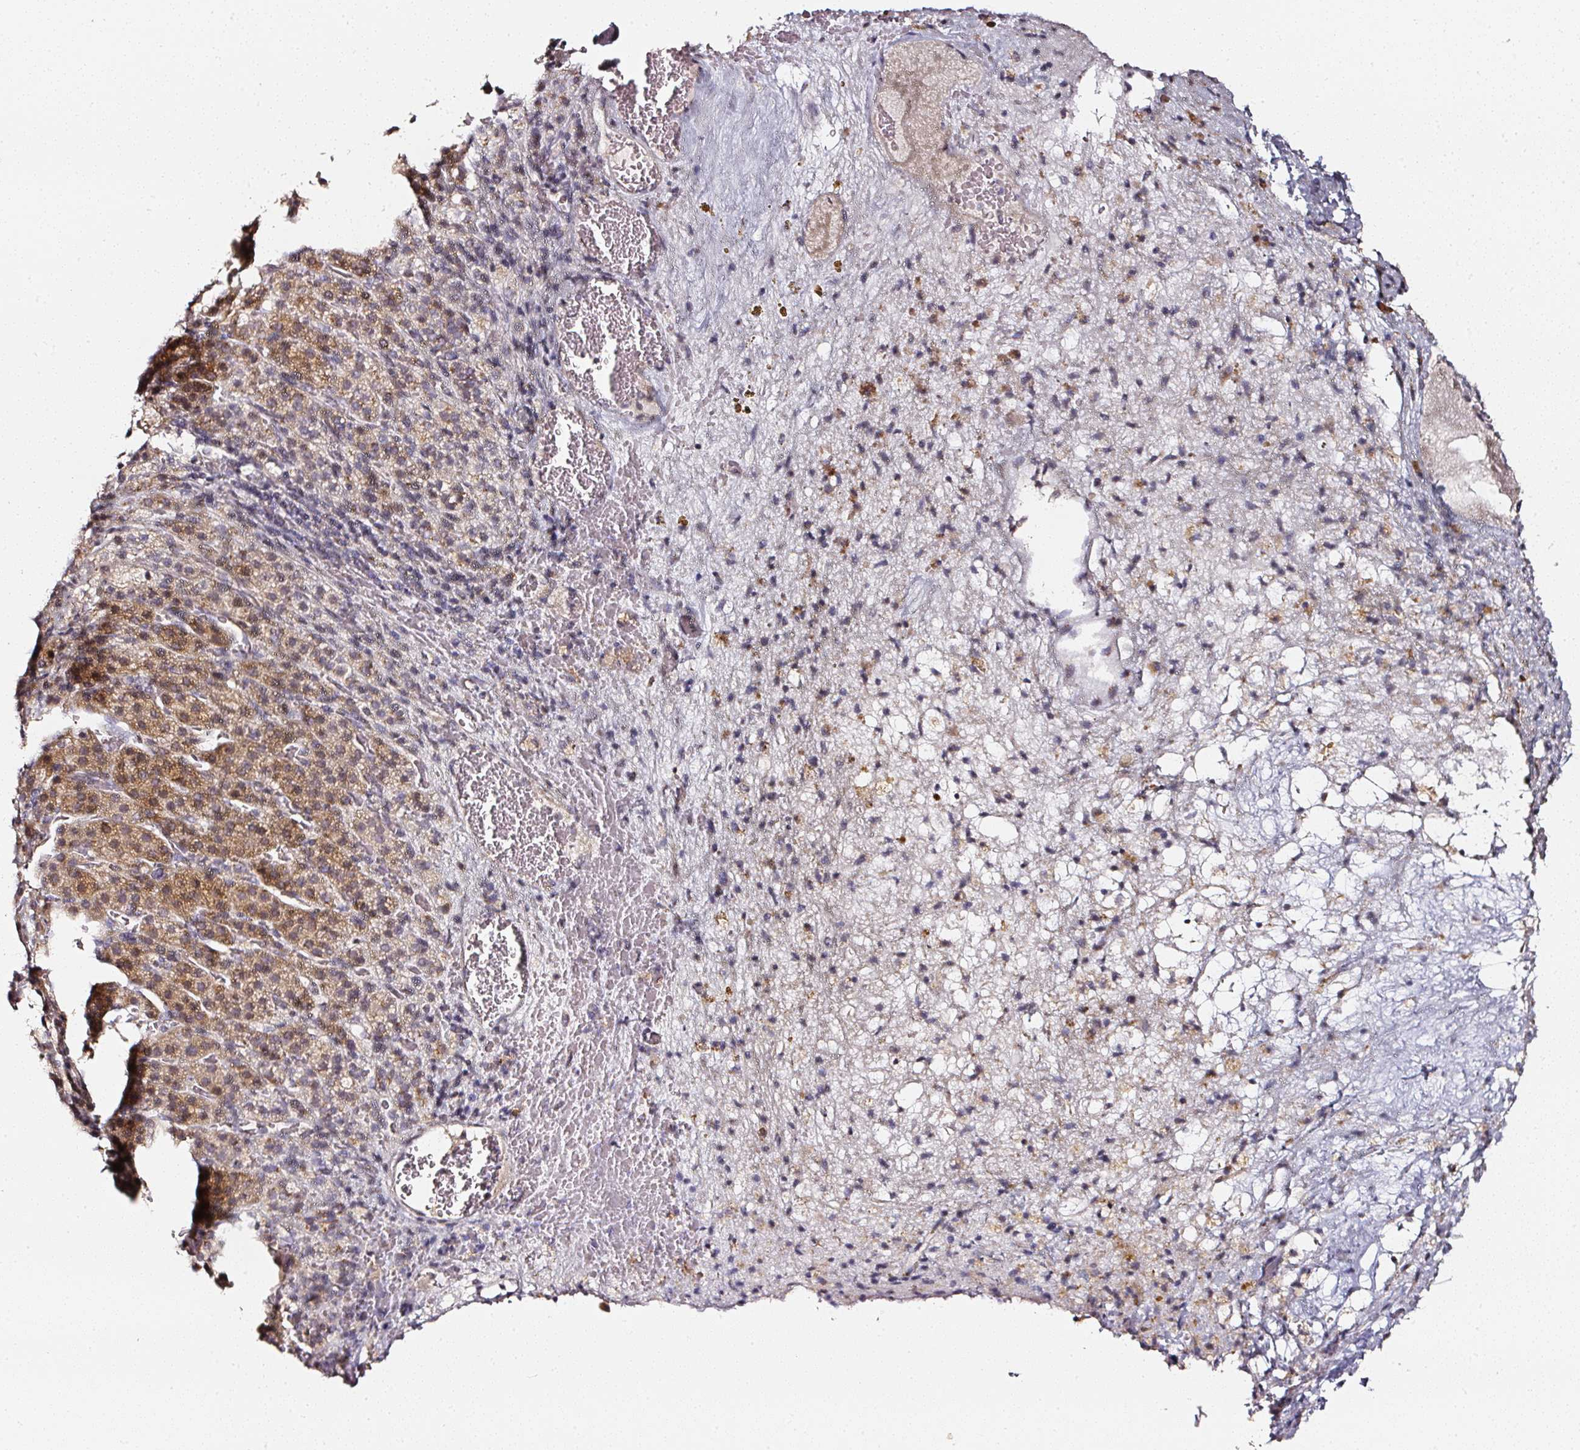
{"staining": {"intensity": "moderate", "quantity": "<25%", "location": "cytoplasmic/membranous"}, "tissue": "adrenal gland", "cell_type": "Glandular cells", "image_type": "normal", "snomed": [{"axis": "morphology", "description": "Normal tissue, NOS"}, {"axis": "topography", "description": "Adrenal gland"}], "caption": "IHC photomicrograph of unremarkable adrenal gland: adrenal gland stained using immunohistochemistry (IHC) demonstrates low levels of moderate protein expression localized specifically in the cytoplasmic/membranous of glandular cells, appearing as a cytoplasmic/membranous brown color.", "gene": "NTRK1", "patient": {"sex": "female", "age": 41}}